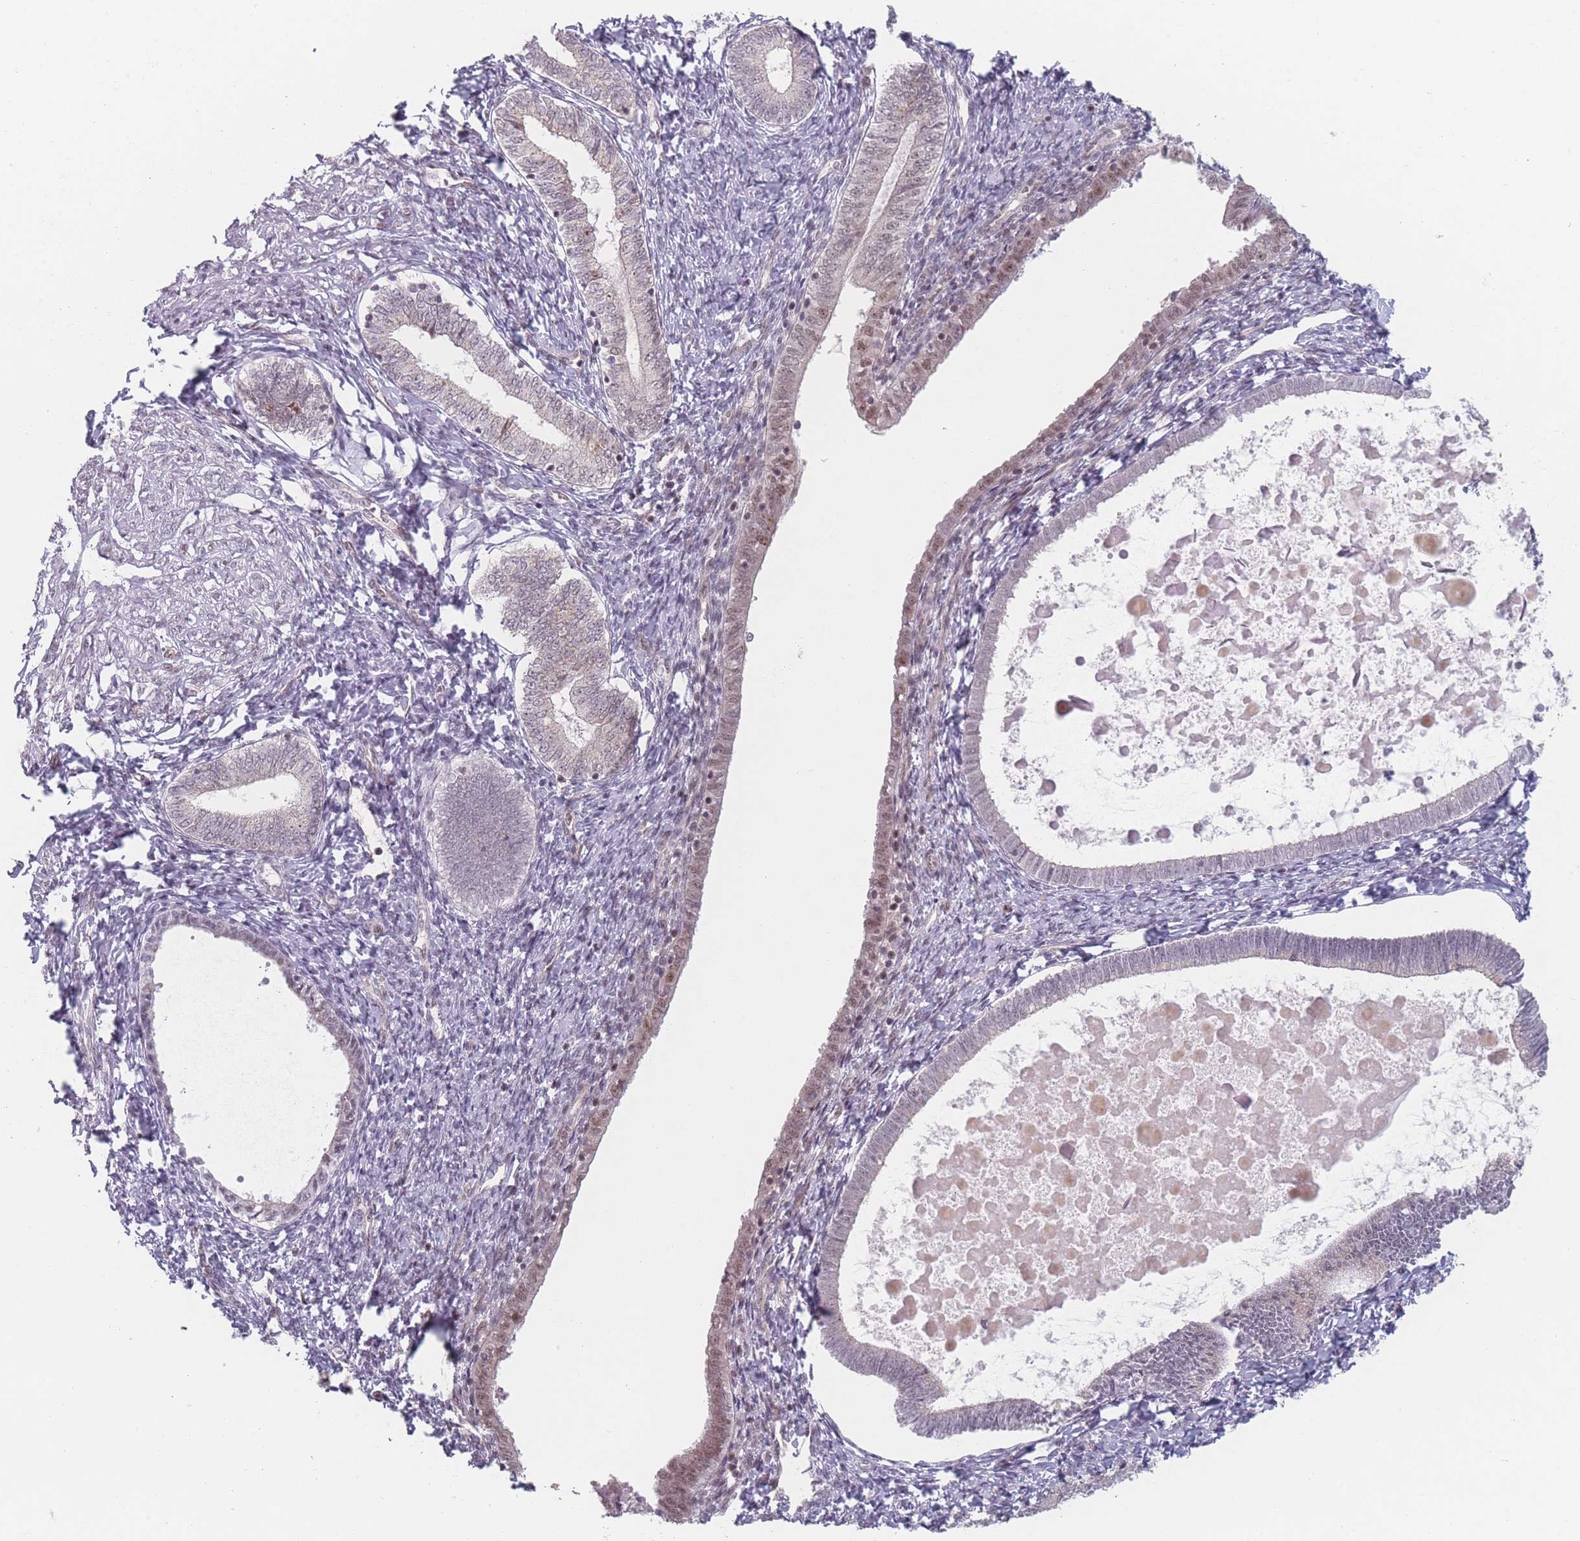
{"staining": {"intensity": "negative", "quantity": "none", "location": "none"}, "tissue": "endometrium", "cell_type": "Cells in endometrial stroma", "image_type": "normal", "snomed": [{"axis": "morphology", "description": "Normal tissue, NOS"}, {"axis": "topography", "description": "Endometrium"}], "caption": "DAB (3,3'-diaminobenzidine) immunohistochemical staining of benign endometrium reveals no significant staining in cells in endometrial stroma. (DAB immunohistochemistry (IHC) with hematoxylin counter stain).", "gene": "ZC3H14", "patient": {"sex": "female", "age": 72}}